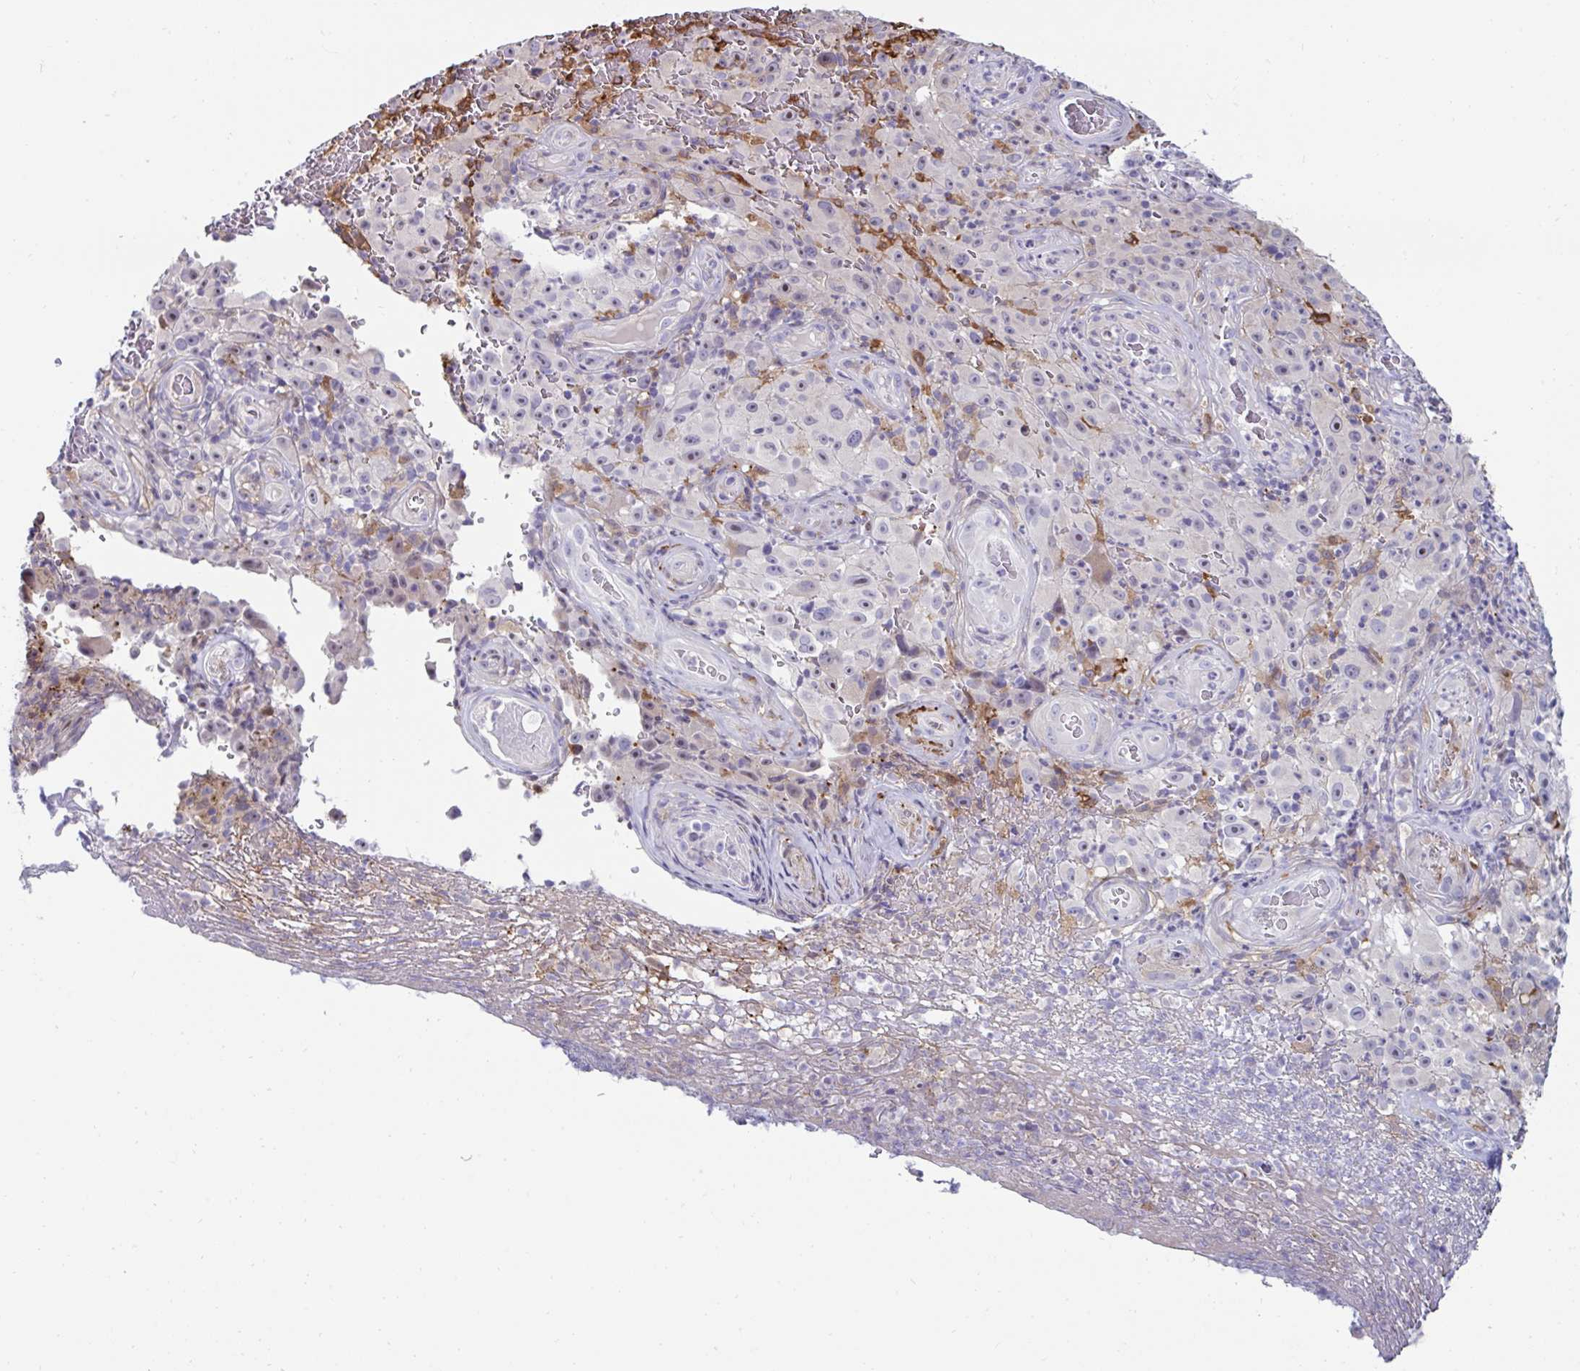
{"staining": {"intensity": "negative", "quantity": "none", "location": "none"}, "tissue": "melanoma", "cell_type": "Tumor cells", "image_type": "cancer", "snomed": [{"axis": "morphology", "description": "Malignant melanoma, NOS"}, {"axis": "topography", "description": "Skin"}], "caption": "An image of human malignant melanoma is negative for staining in tumor cells.", "gene": "FBXL13", "patient": {"sex": "female", "age": 82}}